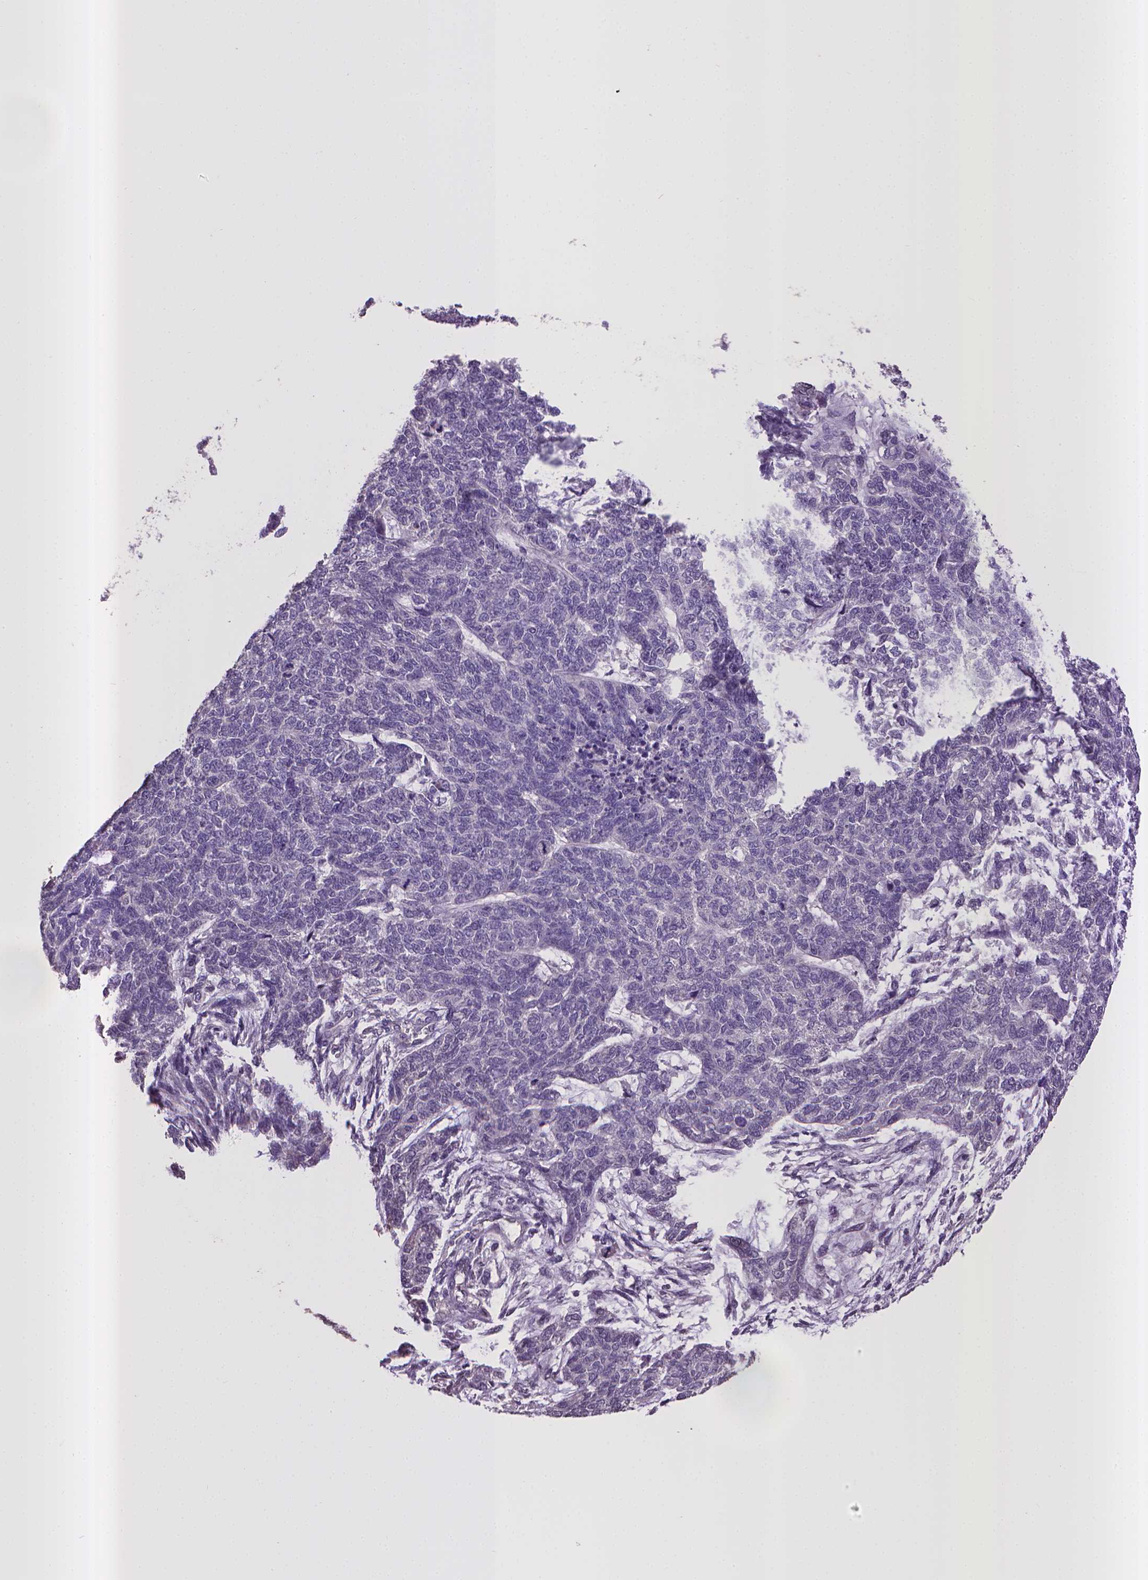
{"staining": {"intensity": "negative", "quantity": "none", "location": "none"}, "tissue": "cervical cancer", "cell_type": "Tumor cells", "image_type": "cancer", "snomed": [{"axis": "morphology", "description": "Squamous cell carcinoma, NOS"}, {"axis": "topography", "description": "Cervix"}], "caption": "Immunohistochemical staining of cervical cancer (squamous cell carcinoma) exhibits no significant expression in tumor cells. (DAB IHC visualized using brightfield microscopy, high magnification).", "gene": "CPM", "patient": {"sex": "female", "age": 63}}